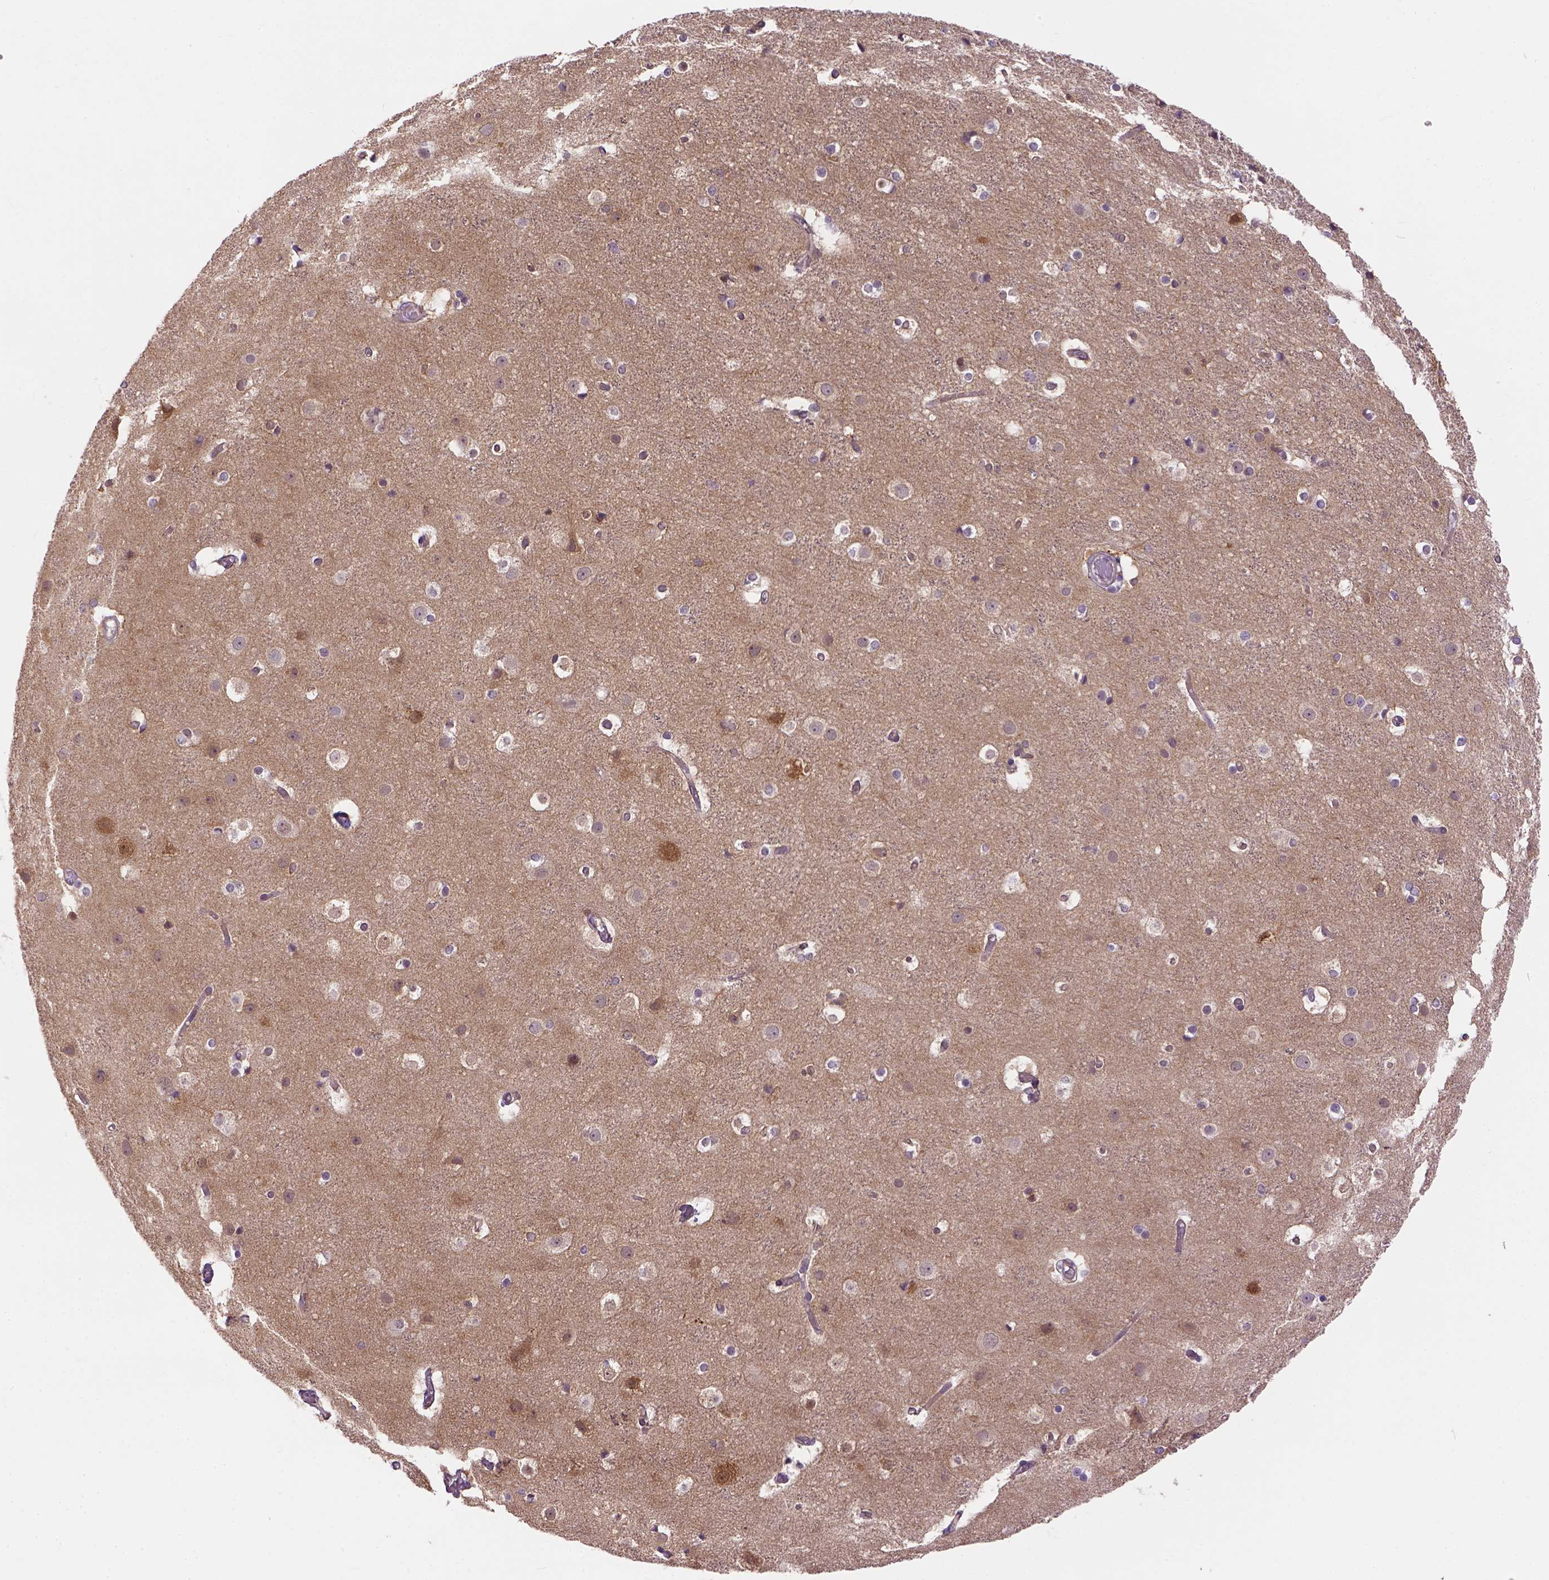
{"staining": {"intensity": "negative", "quantity": "none", "location": "none"}, "tissue": "cerebral cortex", "cell_type": "Endothelial cells", "image_type": "normal", "snomed": [{"axis": "morphology", "description": "Normal tissue, NOS"}, {"axis": "topography", "description": "Cerebral cortex"}], "caption": "This is a micrograph of immunohistochemistry staining of unremarkable cerebral cortex, which shows no expression in endothelial cells. (Brightfield microscopy of DAB (3,3'-diaminobenzidine) immunohistochemistry (IHC) at high magnification).", "gene": "KAZN", "patient": {"sex": "female", "age": 52}}